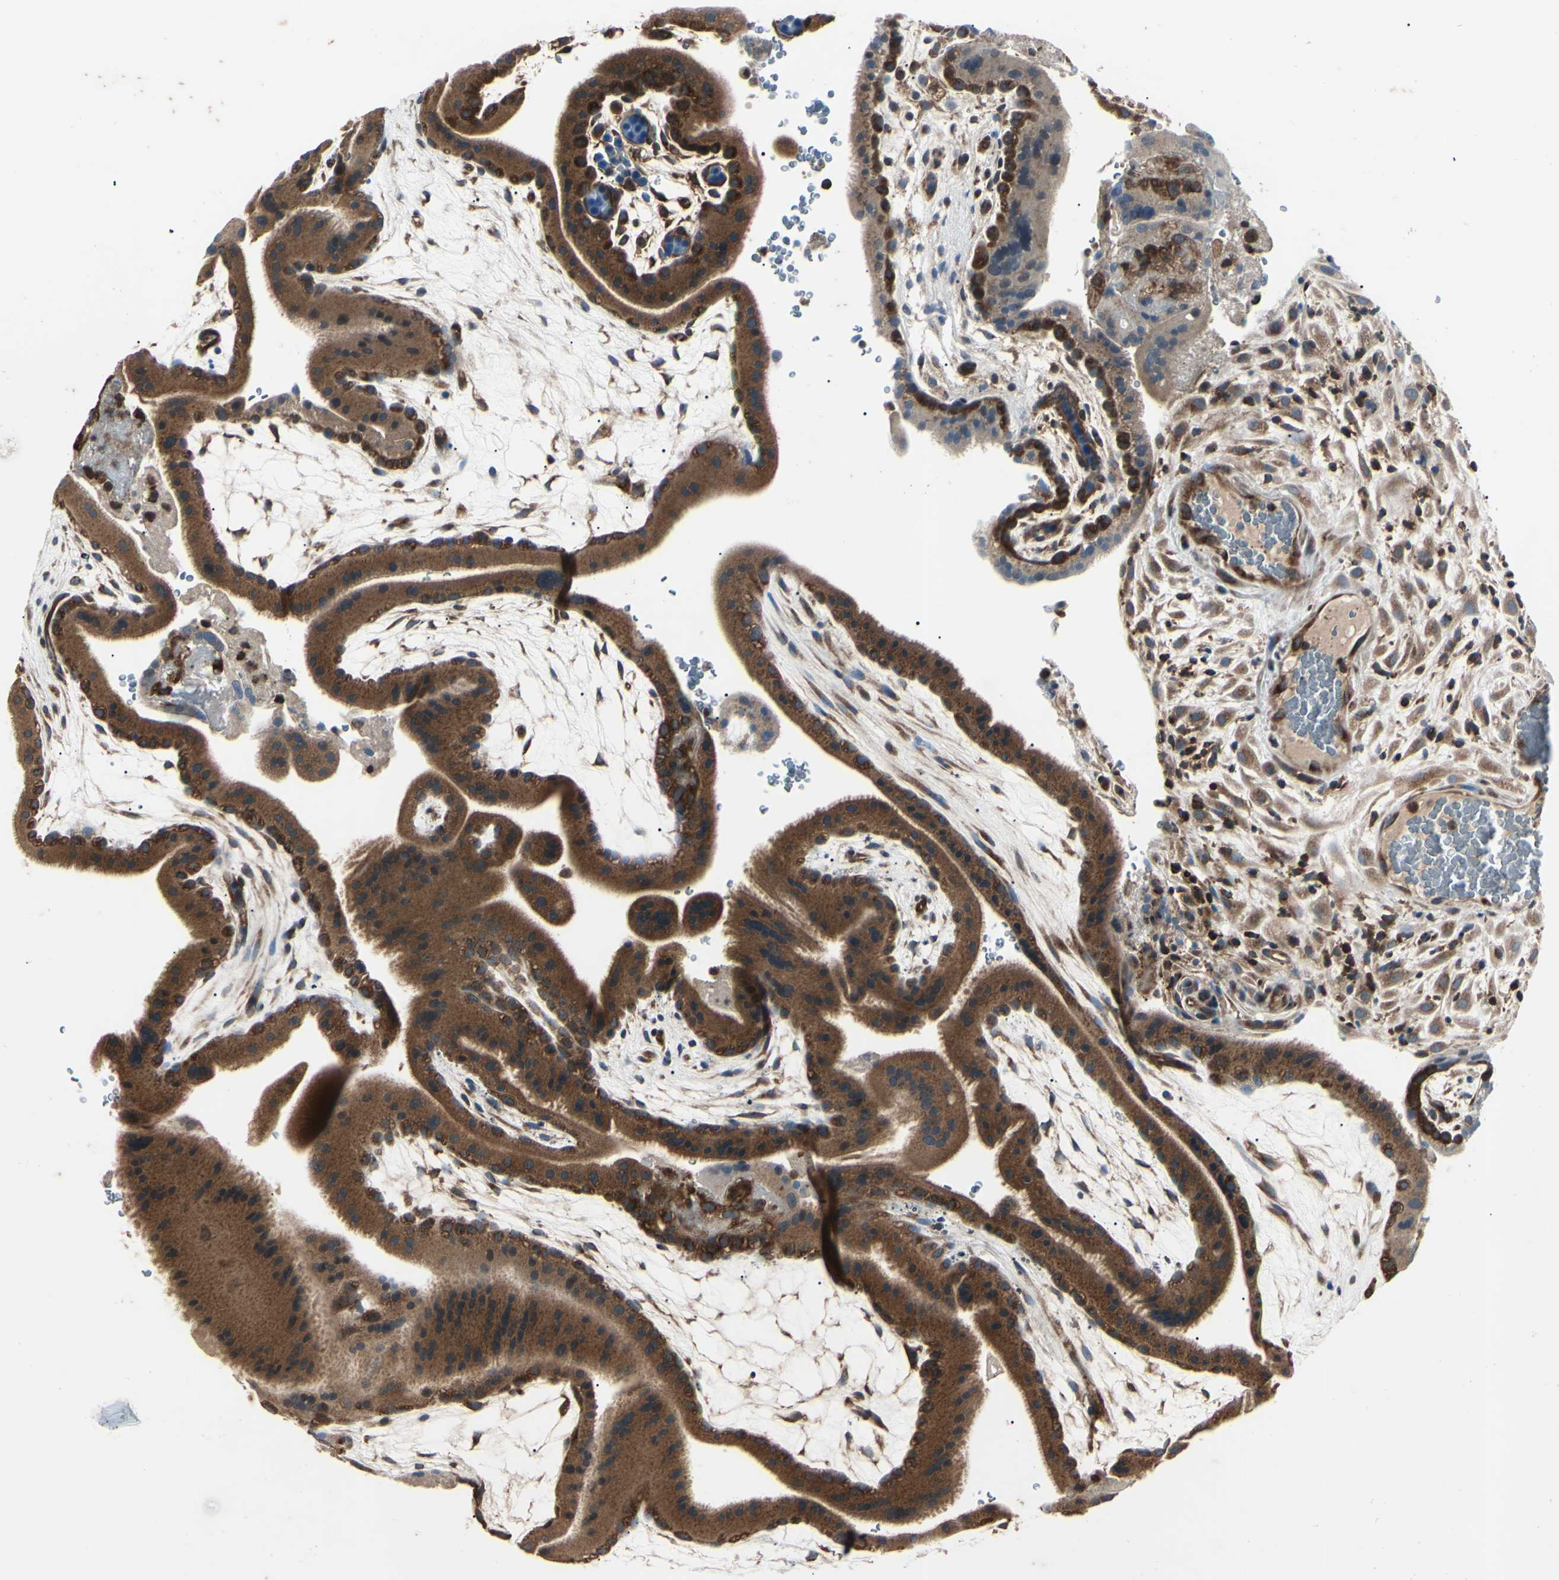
{"staining": {"intensity": "moderate", "quantity": ">75%", "location": "cytoplasmic/membranous"}, "tissue": "placenta", "cell_type": "Decidual cells", "image_type": "normal", "snomed": [{"axis": "morphology", "description": "Normal tissue, NOS"}, {"axis": "topography", "description": "Placenta"}], "caption": "Immunohistochemical staining of normal placenta demonstrates medium levels of moderate cytoplasmic/membranous staining in approximately >75% of decidual cells. Using DAB (3,3'-diaminobenzidine) (brown) and hematoxylin (blue) stains, captured at high magnification using brightfield microscopy.", "gene": "MAPRE1", "patient": {"sex": "female", "age": 19}}